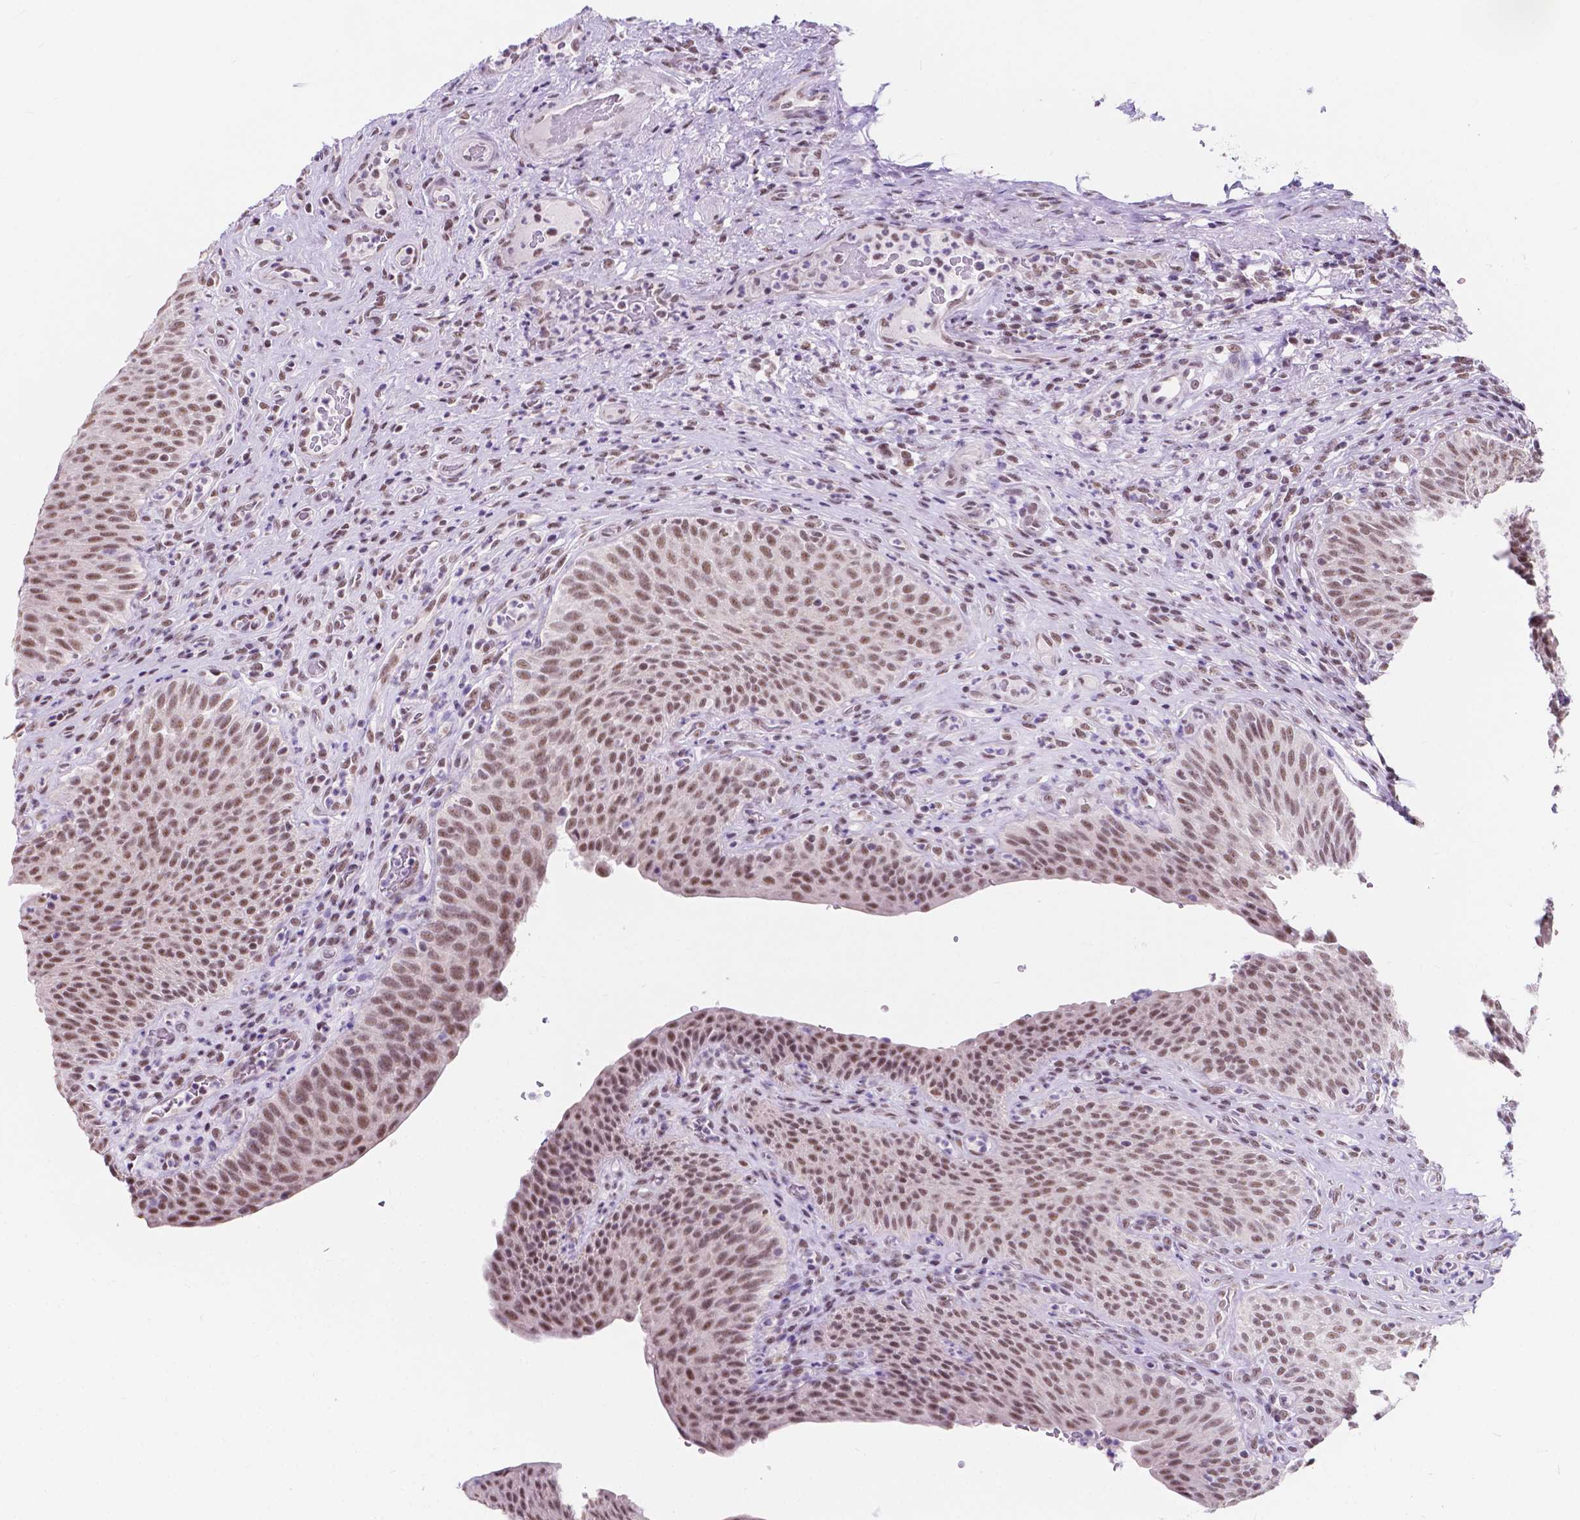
{"staining": {"intensity": "moderate", "quantity": ">75%", "location": "nuclear"}, "tissue": "urinary bladder", "cell_type": "Urothelial cells", "image_type": "normal", "snomed": [{"axis": "morphology", "description": "Normal tissue, NOS"}, {"axis": "topography", "description": "Urinary bladder"}, {"axis": "topography", "description": "Peripheral nerve tissue"}], "caption": "Urinary bladder stained with a brown dye reveals moderate nuclear positive expression in approximately >75% of urothelial cells.", "gene": "BCAS2", "patient": {"sex": "male", "age": 66}}